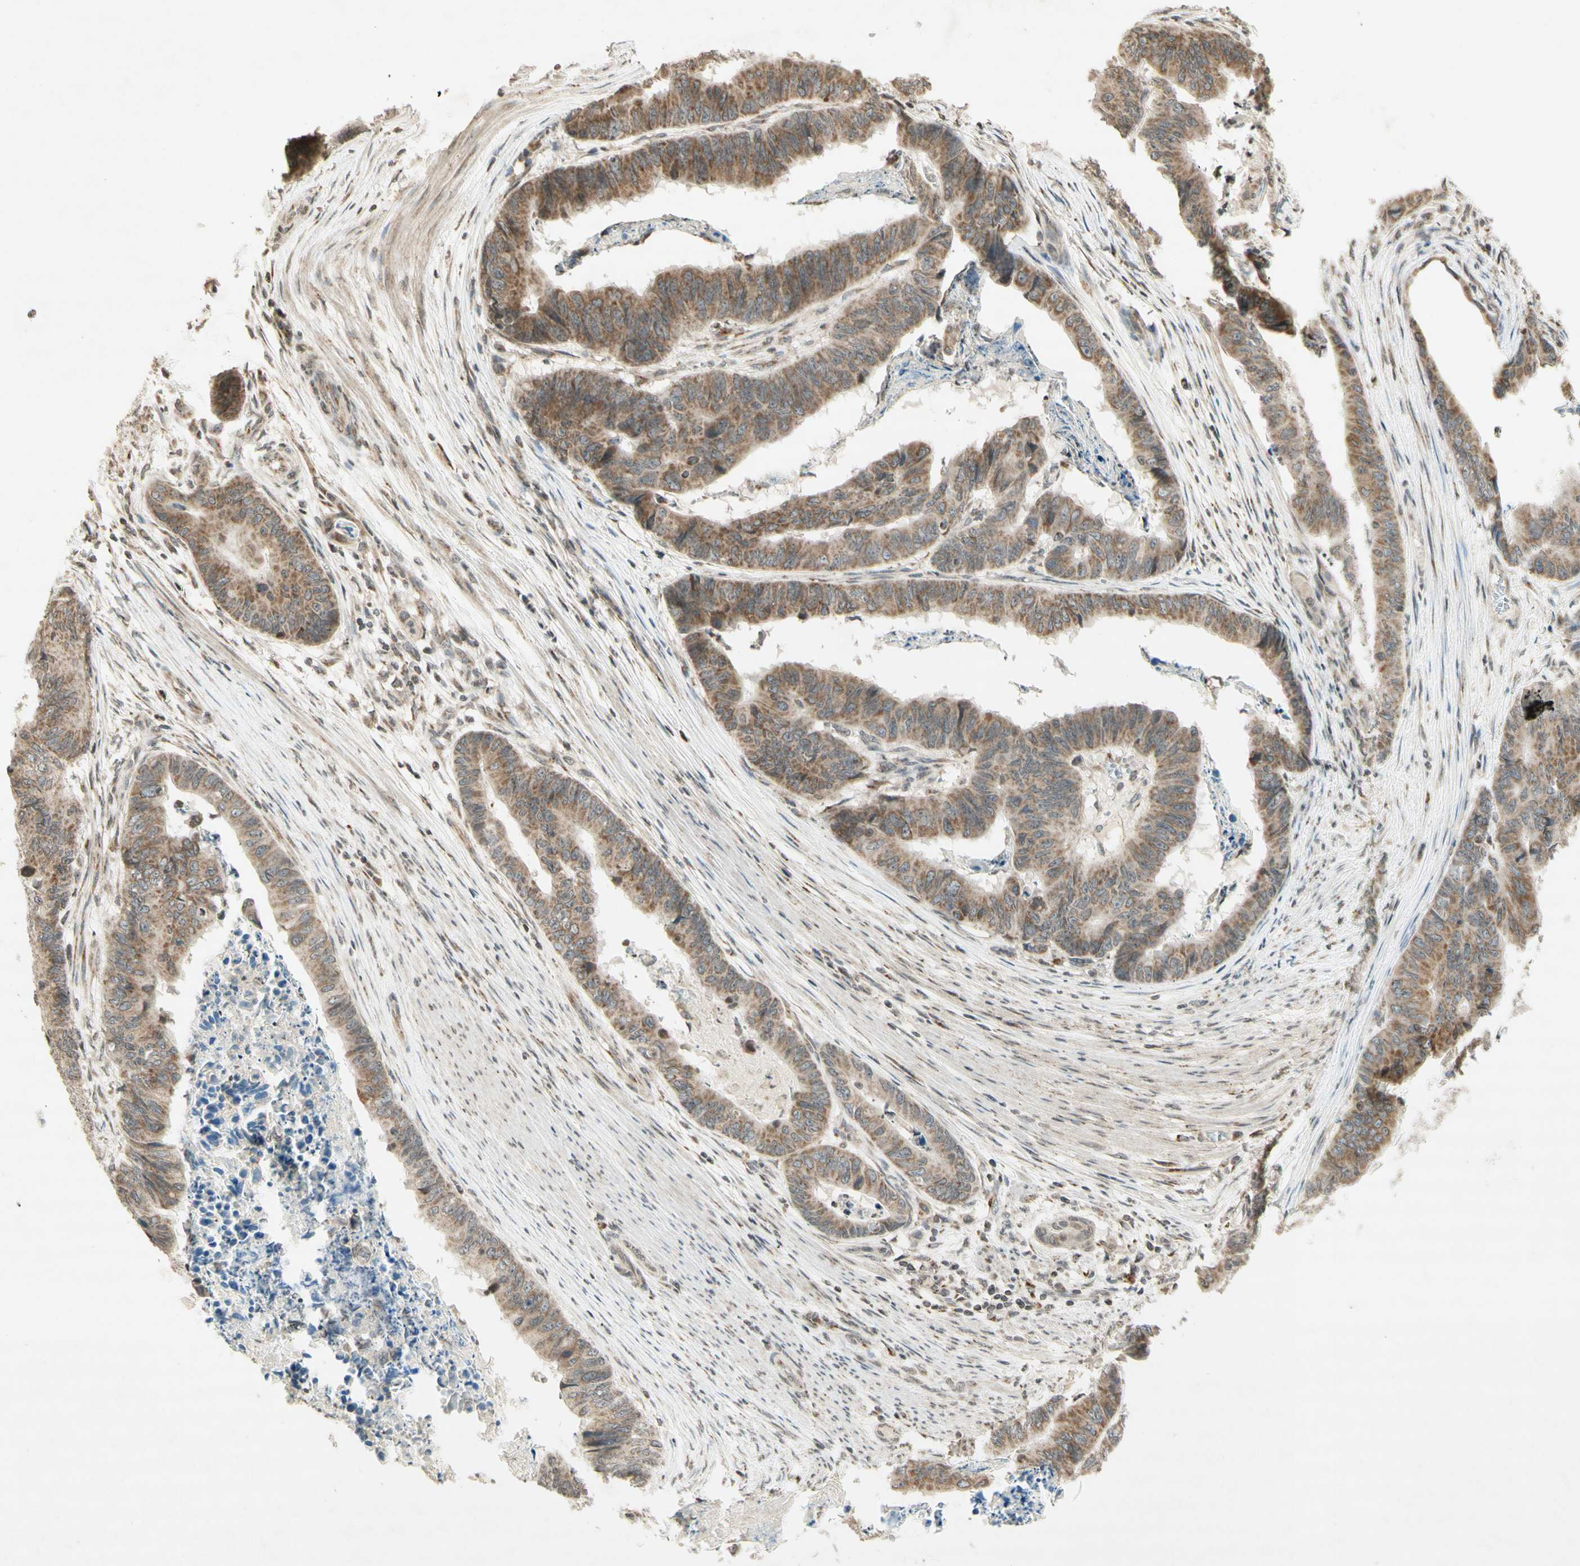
{"staining": {"intensity": "moderate", "quantity": ">75%", "location": "cytoplasmic/membranous"}, "tissue": "stomach cancer", "cell_type": "Tumor cells", "image_type": "cancer", "snomed": [{"axis": "morphology", "description": "Adenocarcinoma, NOS"}, {"axis": "topography", "description": "Stomach, lower"}], "caption": "Immunohistochemistry (IHC) histopathology image of neoplastic tissue: stomach cancer (adenocarcinoma) stained using immunohistochemistry reveals medium levels of moderate protein expression localized specifically in the cytoplasmic/membranous of tumor cells, appearing as a cytoplasmic/membranous brown color.", "gene": "CCNI", "patient": {"sex": "male", "age": 77}}